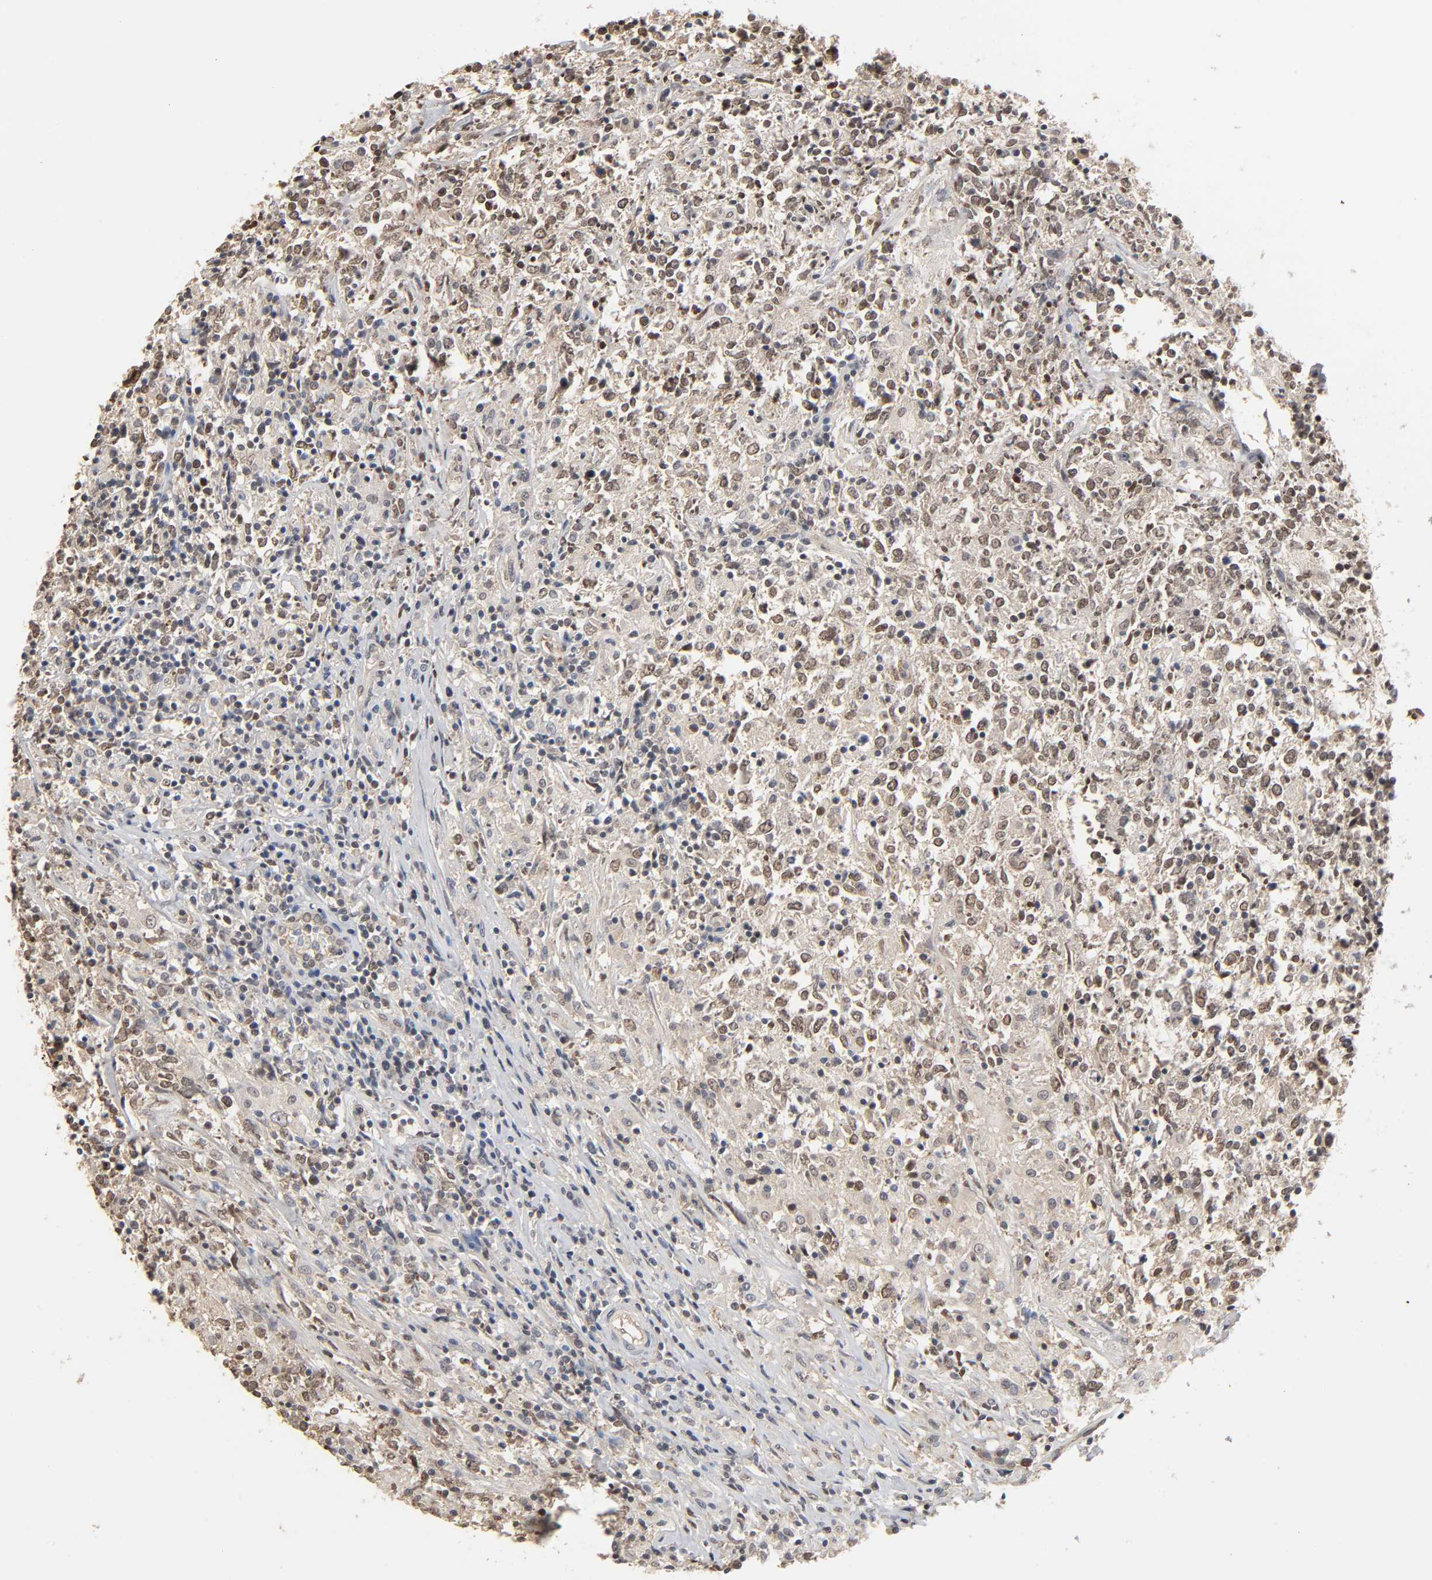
{"staining": {"intensity": "moderate", "quantity": ">75%", "location": "cytoplasmic/membranous,nuclear"}, "tissue": "lymphoma", "cell_type": "Tumor cells", "image_type": "cancer", "snomed": [{"axis": "morphology", "description": "Malignant lymphoma, non-Hodgkin's type, High grade"}, {"axis": "topography", "description": "Lymph node"}], "caption": "Malignant lymphoma, non-Hodgkin's type (high-grade) stained with a brown dye displays moderate cytoplasmic/membranous and nuclear positive expression in approximately >75% of tumor cells.", "gene": "HTR1E", "patient": {"sex": "female", "age": 84}}